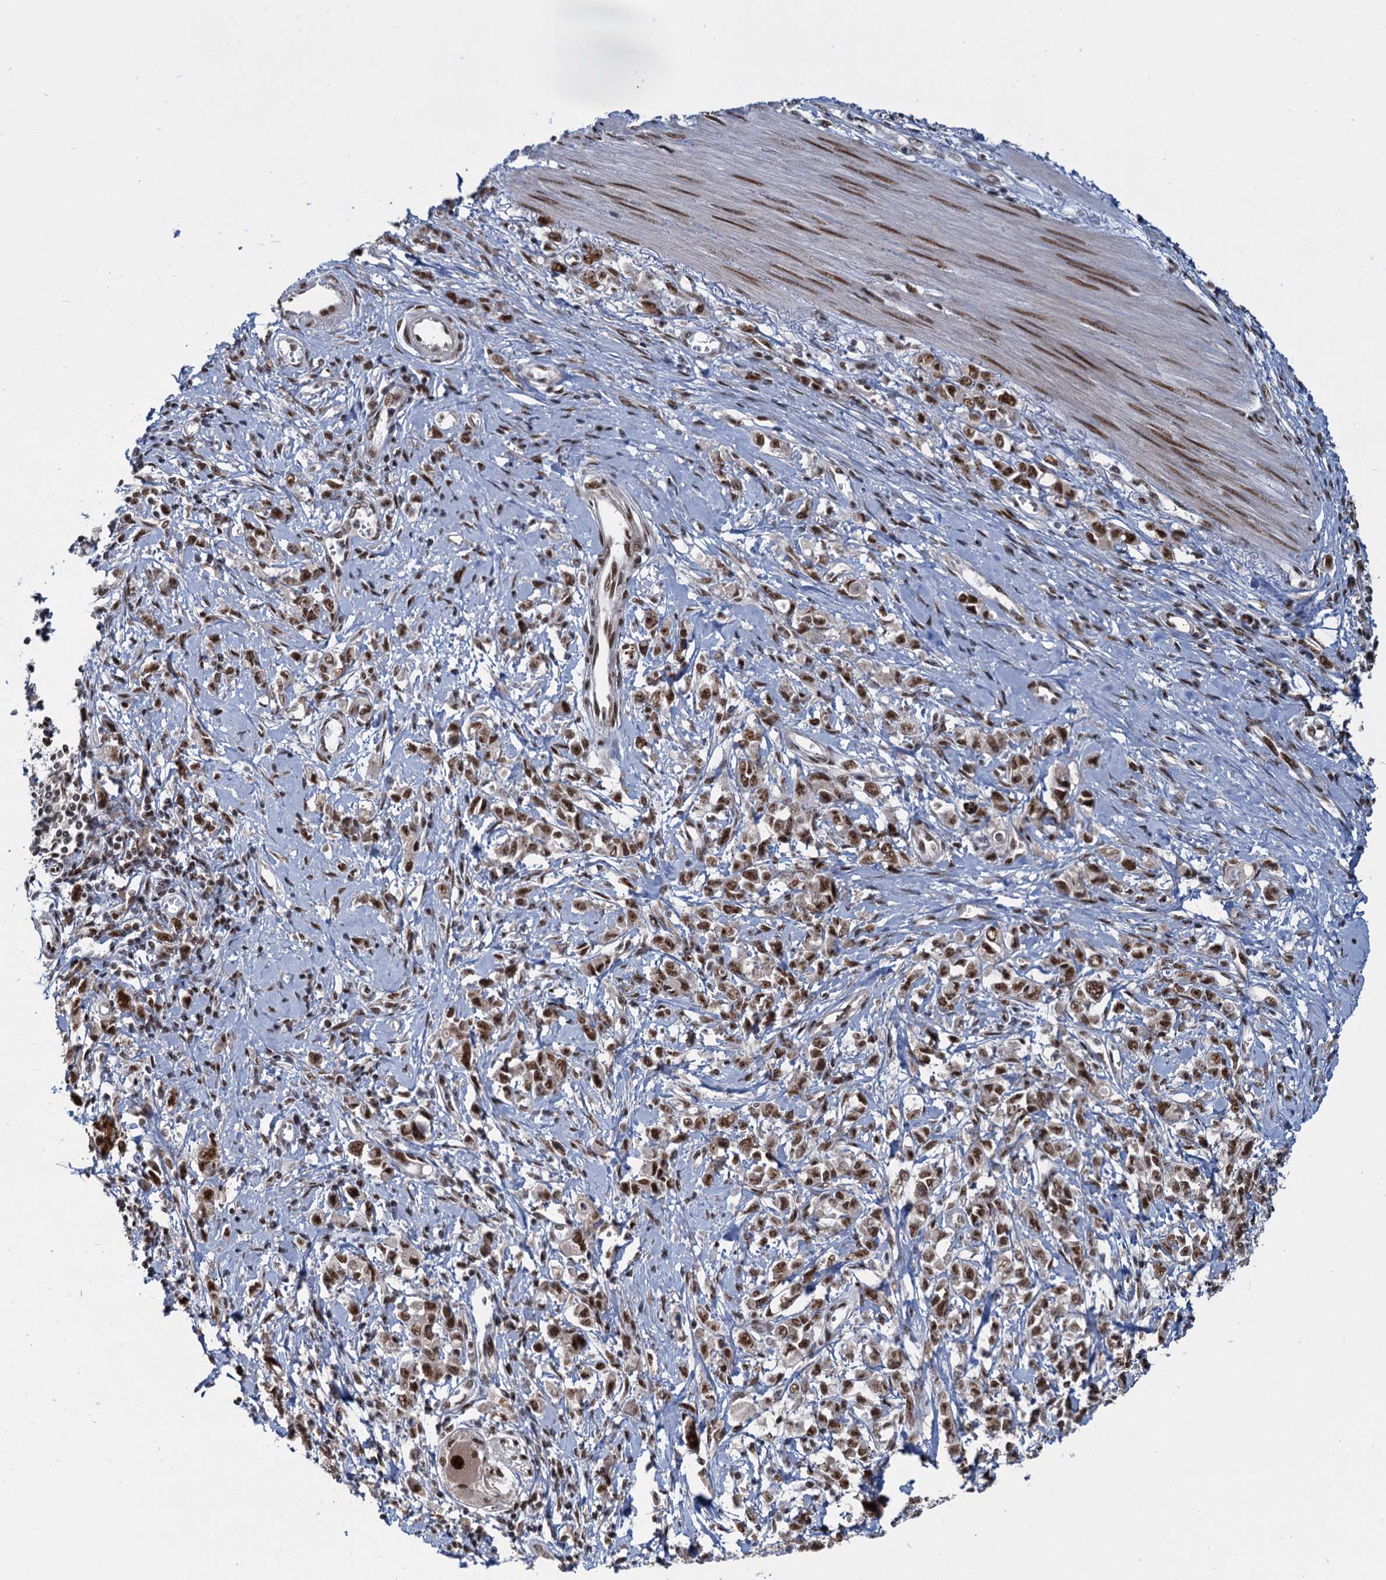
{"staining": {"intensity": "moderate", "quantity": ">75%", "location": "nuclear"}, "tissue": "stomach cancer", "cell_type": "Tumor cells", "image_type": "cancer", "snomed": [{"axis": "morphology", "description": "Adenocarcinoma, NOS"}, {"axis": "topography", "description": "Stomach"}], "caption": "High-magnification brightfield microscopy of stomach cancer (adenocarcinoma) stained with DAB (brown) and counterstained with hematoxylin (blue). tumor cells exhibit moderate nuclear positivity is seen in approximately>75% of cells.", "gene": "WBP4", "patient": {"sex": "female", "age": 76}}